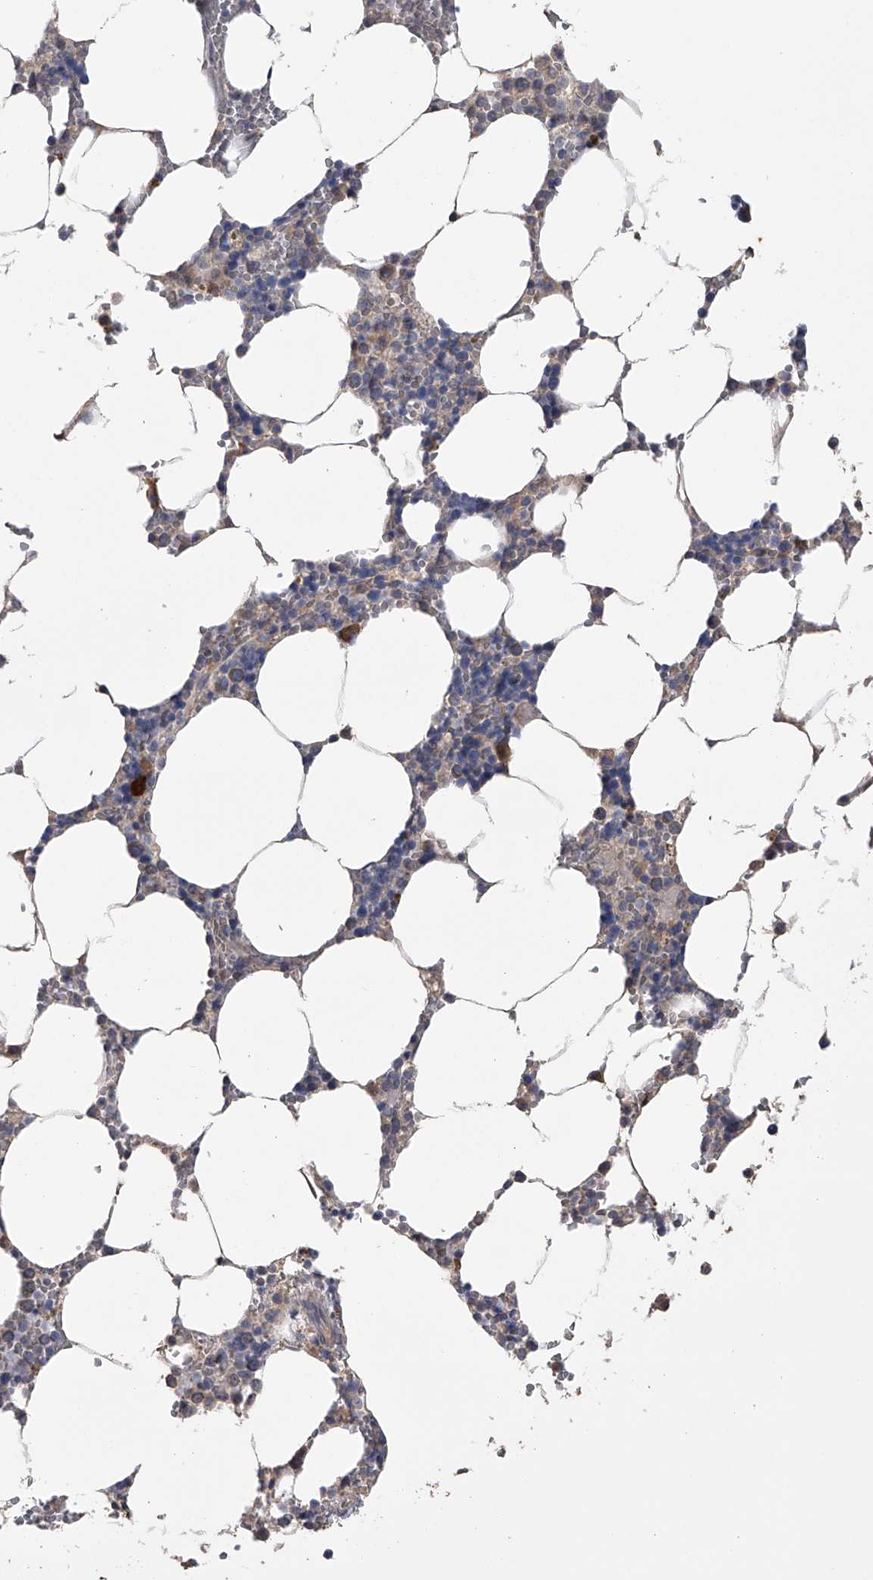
{"staining": {"intensity": "moderate", "quantity": "<25%", "location": "cytoplasmic/membranous"}, "tissue": "bone marrow", "cell_type": "Hematopoietic cells", "image_type": "normal", "snomed": [{"axis": "morphology", "description": "Normal tissue, NOS"}, {"axis": "topography", "description": "Bone marrow"}], "caption": "High-power microscopy captured an immunohistochemistry image of unremarkable bone marrow, revealing moderate cytoplasmic/membranous positivity in approximately <25% of hematopoietic cells.", "gene": "ZNF343", "patient": {"sex": "male", "age": 70}}